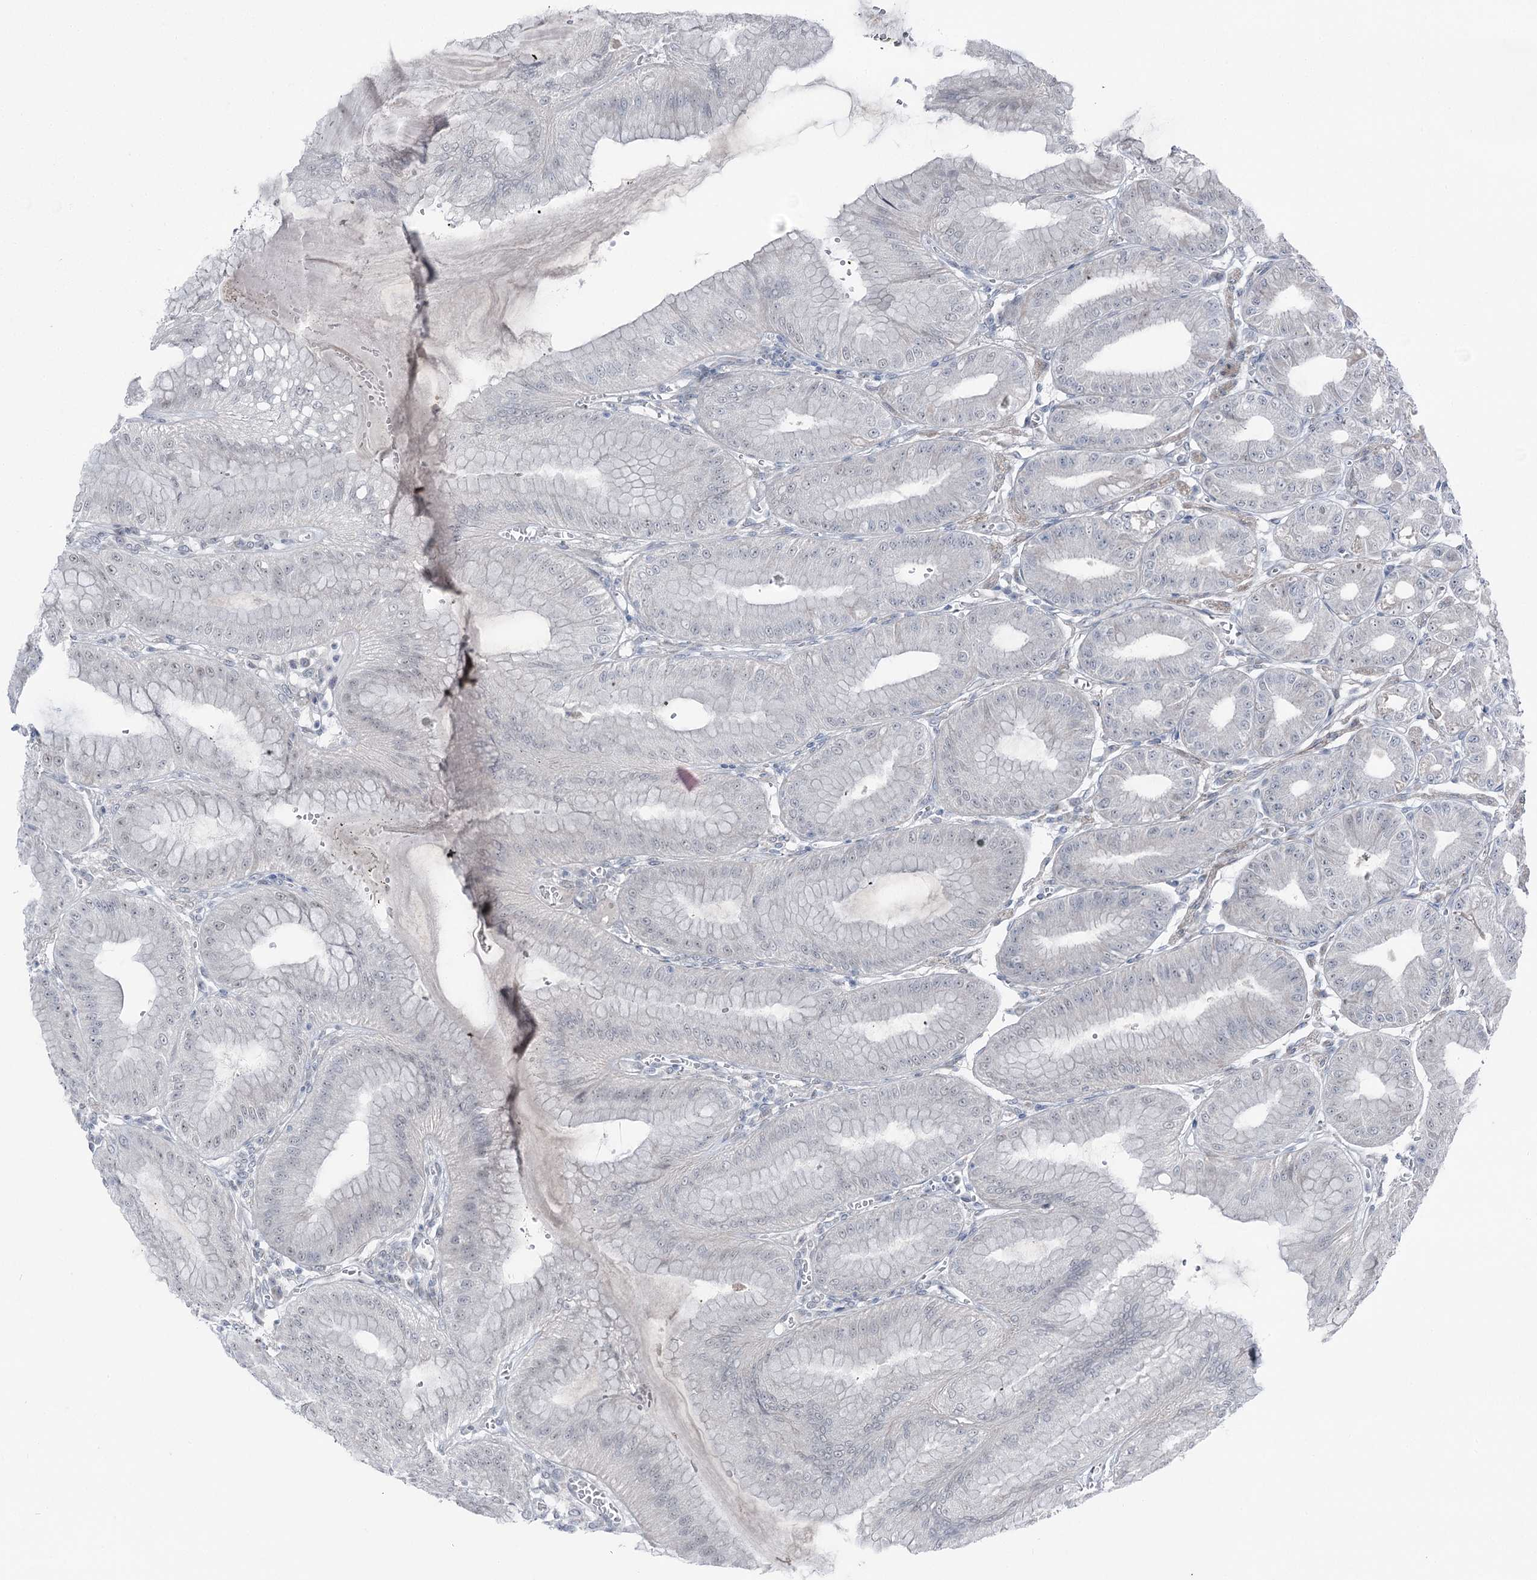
{"staining": {"intensity": "negative", "quantity": "none", "location": "none"}, "tissue": "stomach", "cell_type": "Glandular cells", "image_type": "normal", "snomed": [{"axis": "morphology", "description": "Normal tissue, NOS"}, {"axis": "topography", "description": "Stomach, lower"}], "caption": "High power microscopy image of an immunohistochemistry (IHC) histopathology image of benign stomach, revealing no significant staining in glandular cells. (DAB (3,3'-diaminobenzidine) immunohistochemistry (IHC), high magnification).", "gene": "STEEP1", "patient": {"sex": "male", "age": 71}}